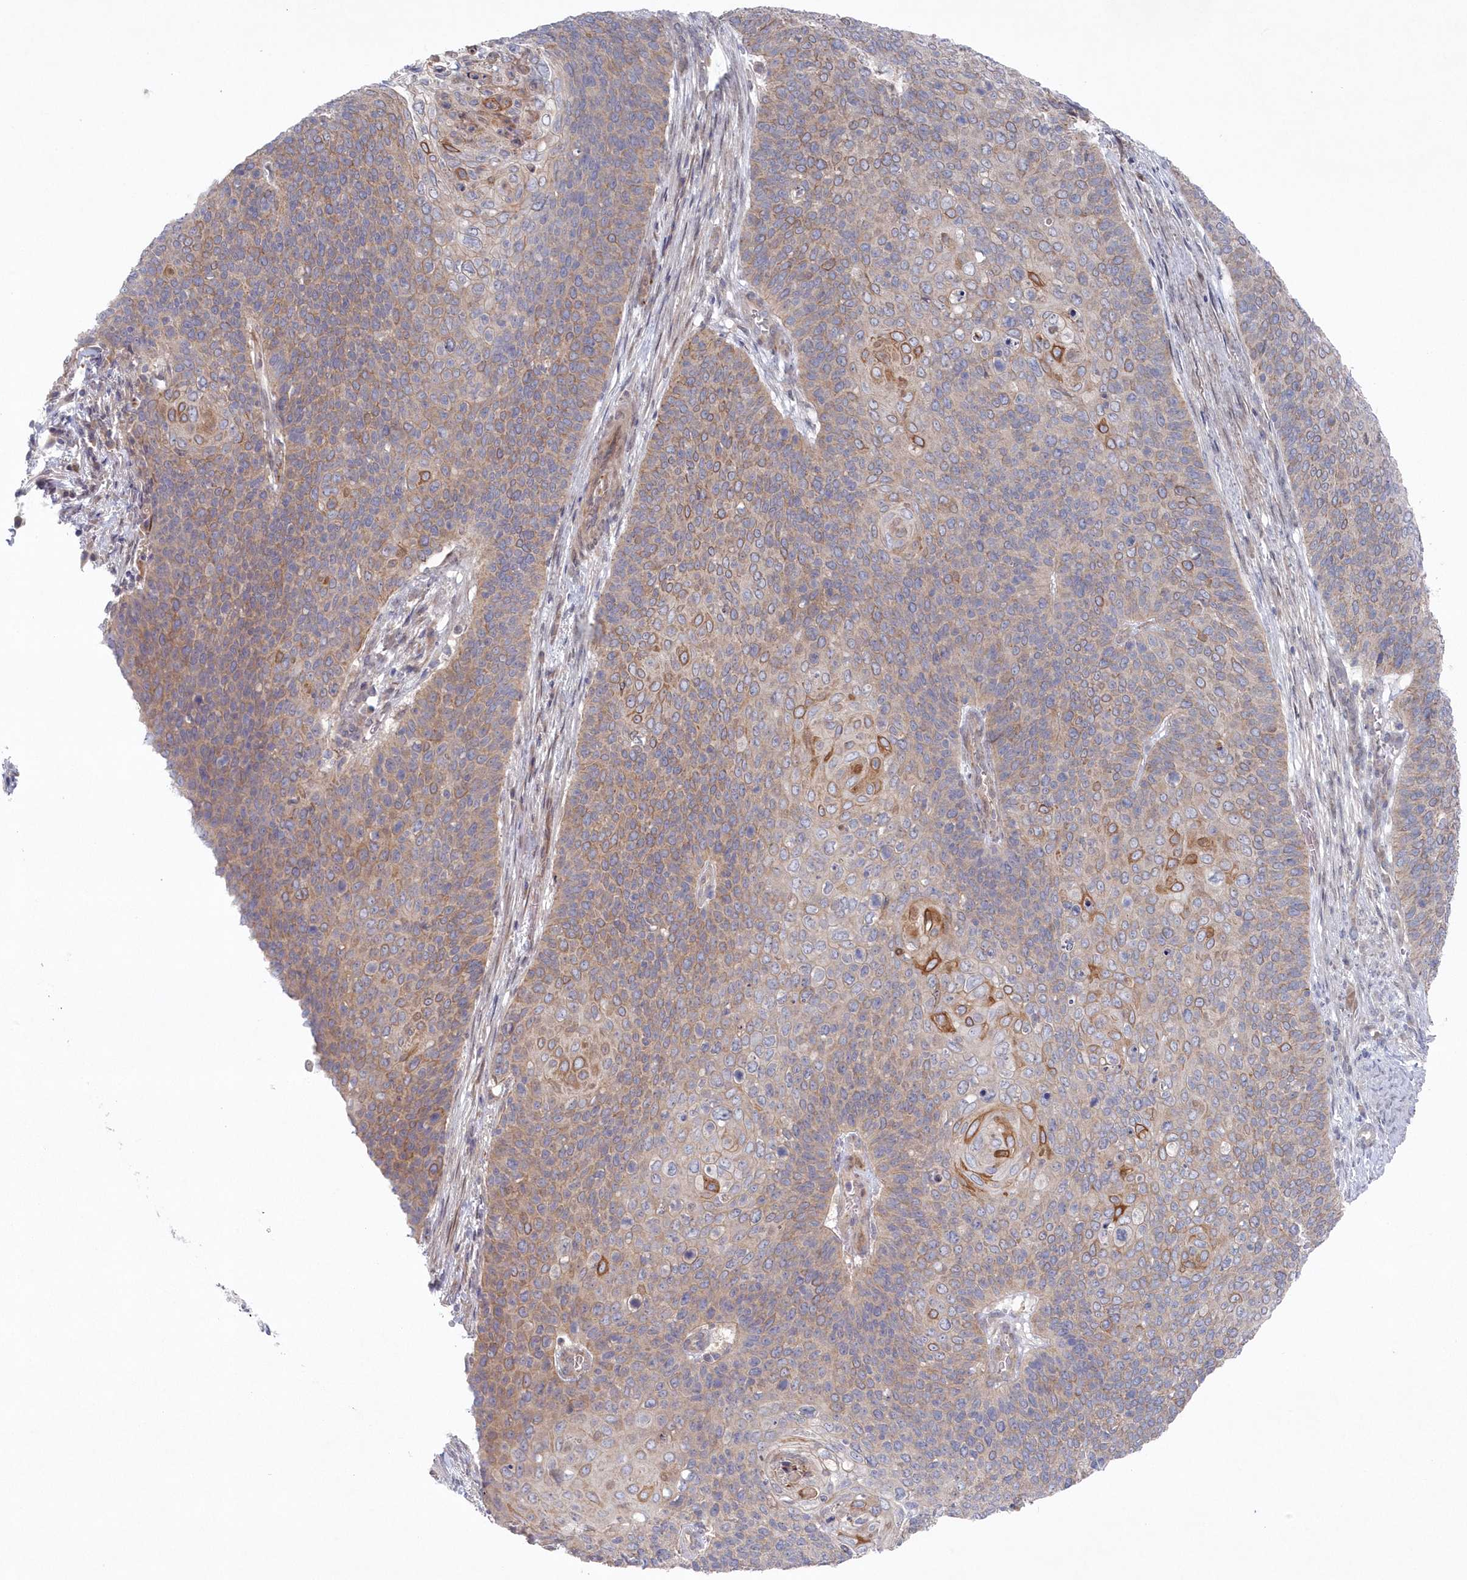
{"staining": {"intensity": "moderate", "quantity": "<25%", "location": "cytoplasmic/membranous"}, "tissue": "cervical cancer", "cell_type": "Tumor cells", "image_type": "cancer", "snomed": [{"axis": "morphology", "description": "Squamous cell carcinoma, NOS"}, {"axis": "topography", "description": "Cervix"}], "caption": "Approximately <25% of tumor cells in human squamous cell carcinoma (cervical) exhibit moderate cytoplasmic/membranous protein expression as visualized by brown immunohistochemical staining.", "gene": "KIAA1586", "patient": {"sex": "female", "age": 39}}